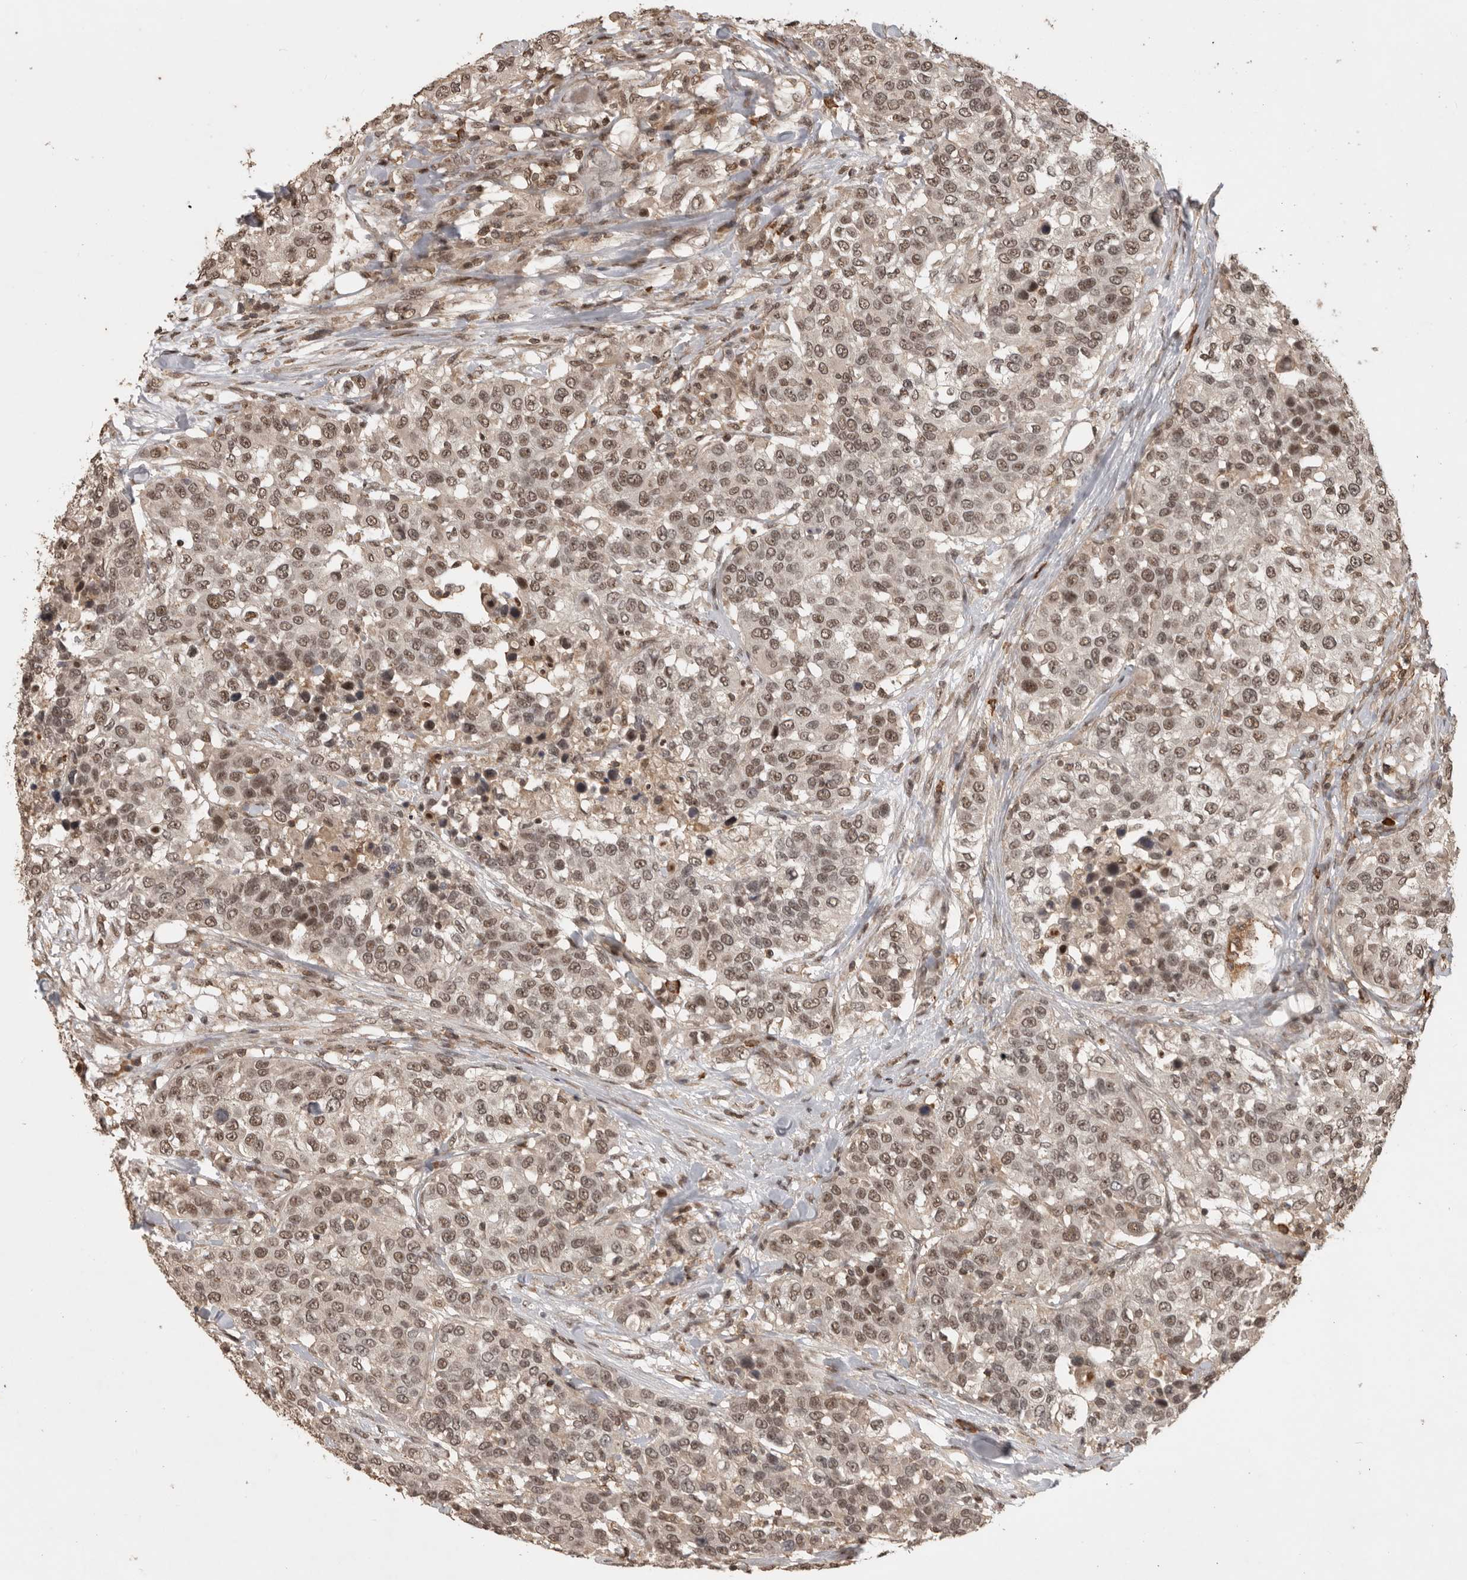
{"staining": {"intensity": "moderate", "quantity": ">75%", "location": "nuclear"}, "tissue": "urothelial cancer", "cell_type": "Tumor cells", "image_type": "cancer", "snomed": [{"axis": "morphology", "description": "Urothelial carcinoma, High grade"}, {"axis": "topography", "description": "Urinary bladder"}], "caption": "IHC micrograph of human high-grade urothelial carcinoma stained for a protein (brown), which reveals medium levels of moderate nuclear expression in approximately >75% of tumor cells.", "gene": "CBLL1", "patient": {"sex": "female", "age": 80}}